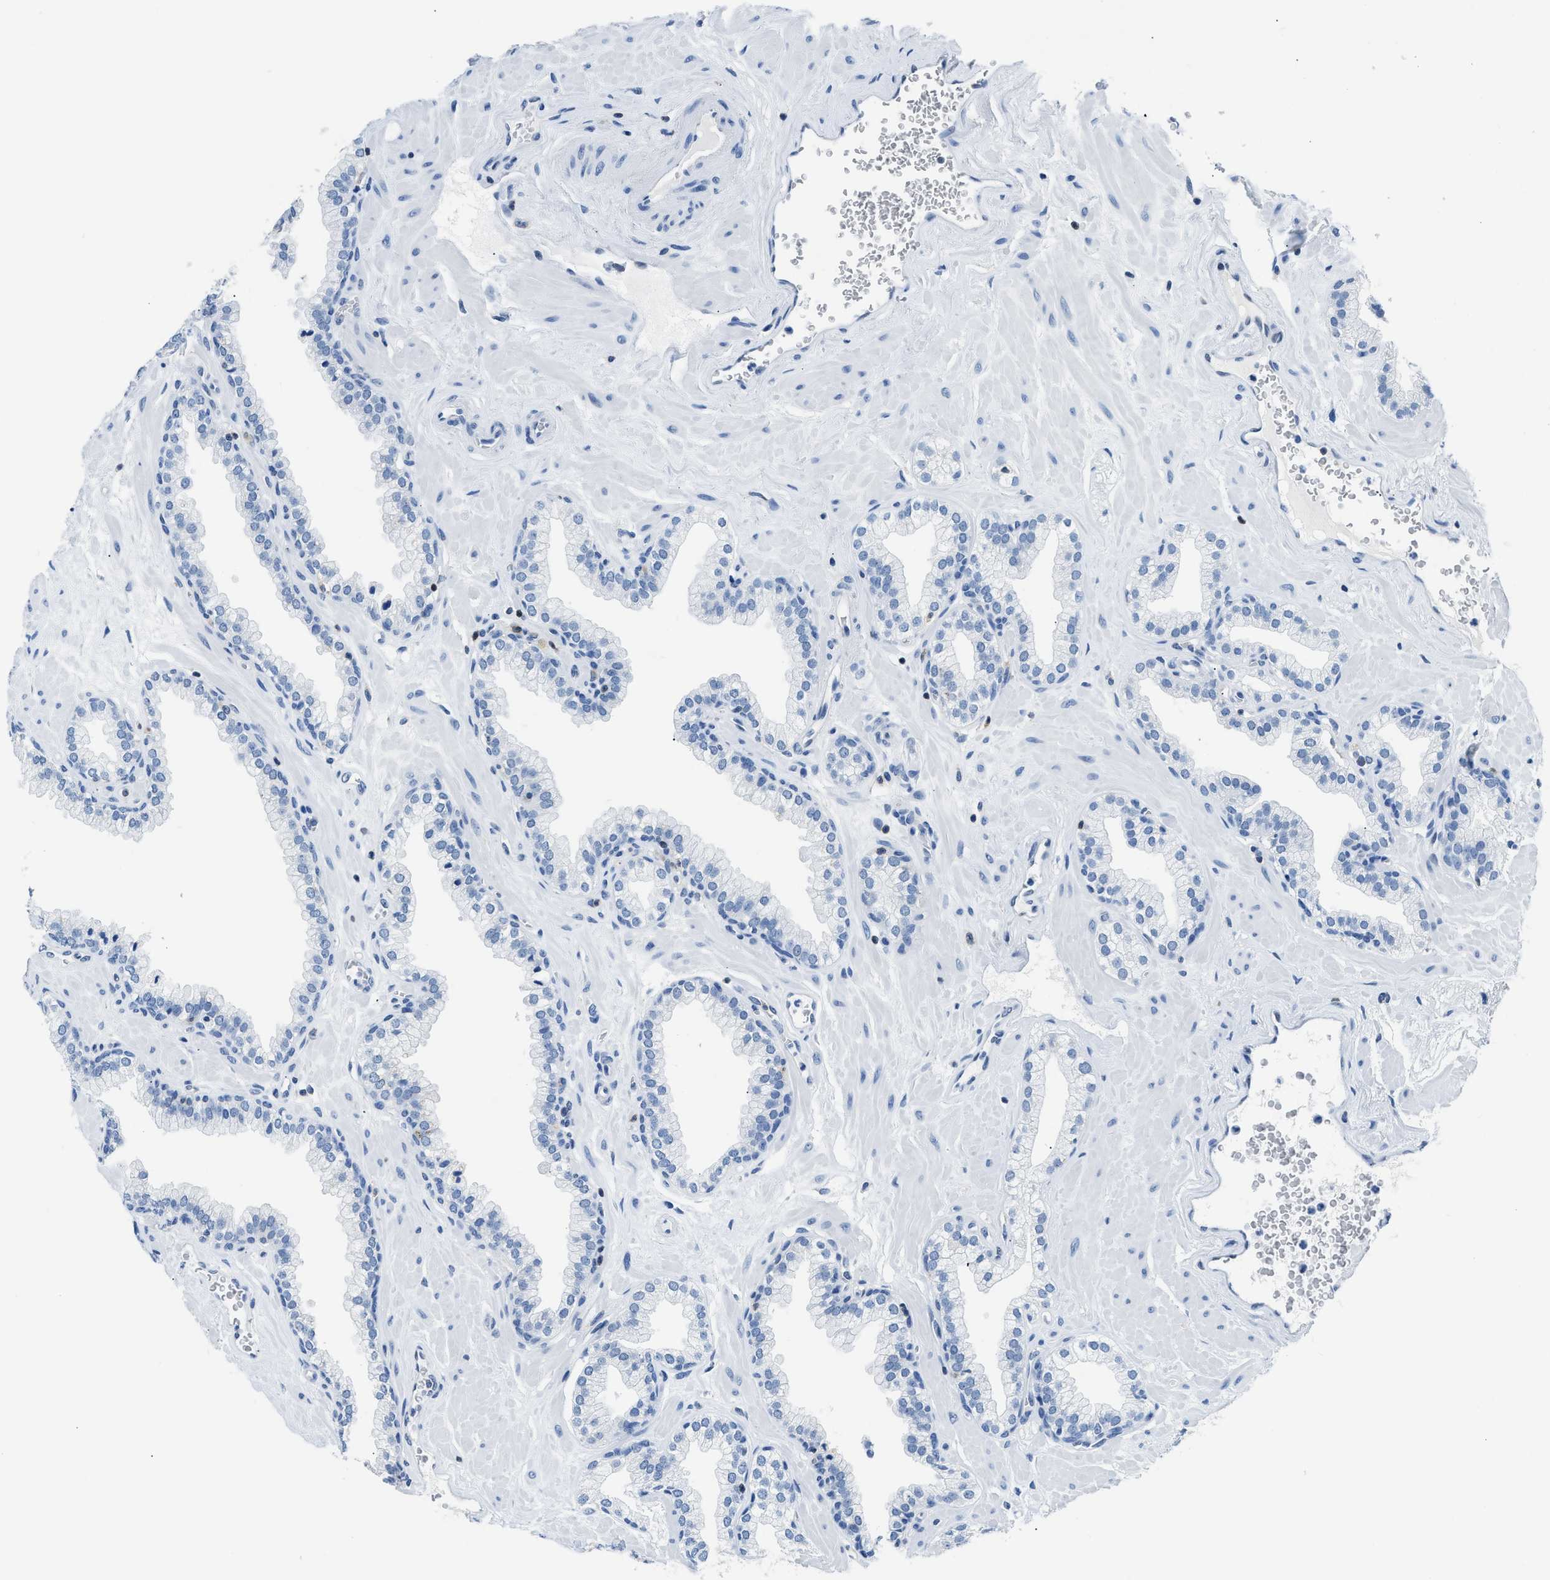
{"staining": {"intensity": "negative", "quantity": "none", "location": "none"}, "tissue": "prostate", "cell_type": "Glandular cells", "image_type": "normal", "snomed": [{"axis": "morphology", "description": "Normal tissue, NOS"}, {"axis": "morphology", "description": "Urothelial carcinoma, Low grade"}, {"axis": "topography", "description": "Urinary bladder"}, {"axis": "topography", "description": "Prostate"}], "caption": "DAB immunohistochemical staining of unremarkable prostate reveals no significant expression in glandular cells.", "gene": "NFATC2", "patient": {"sex": "male", "age": 60}}